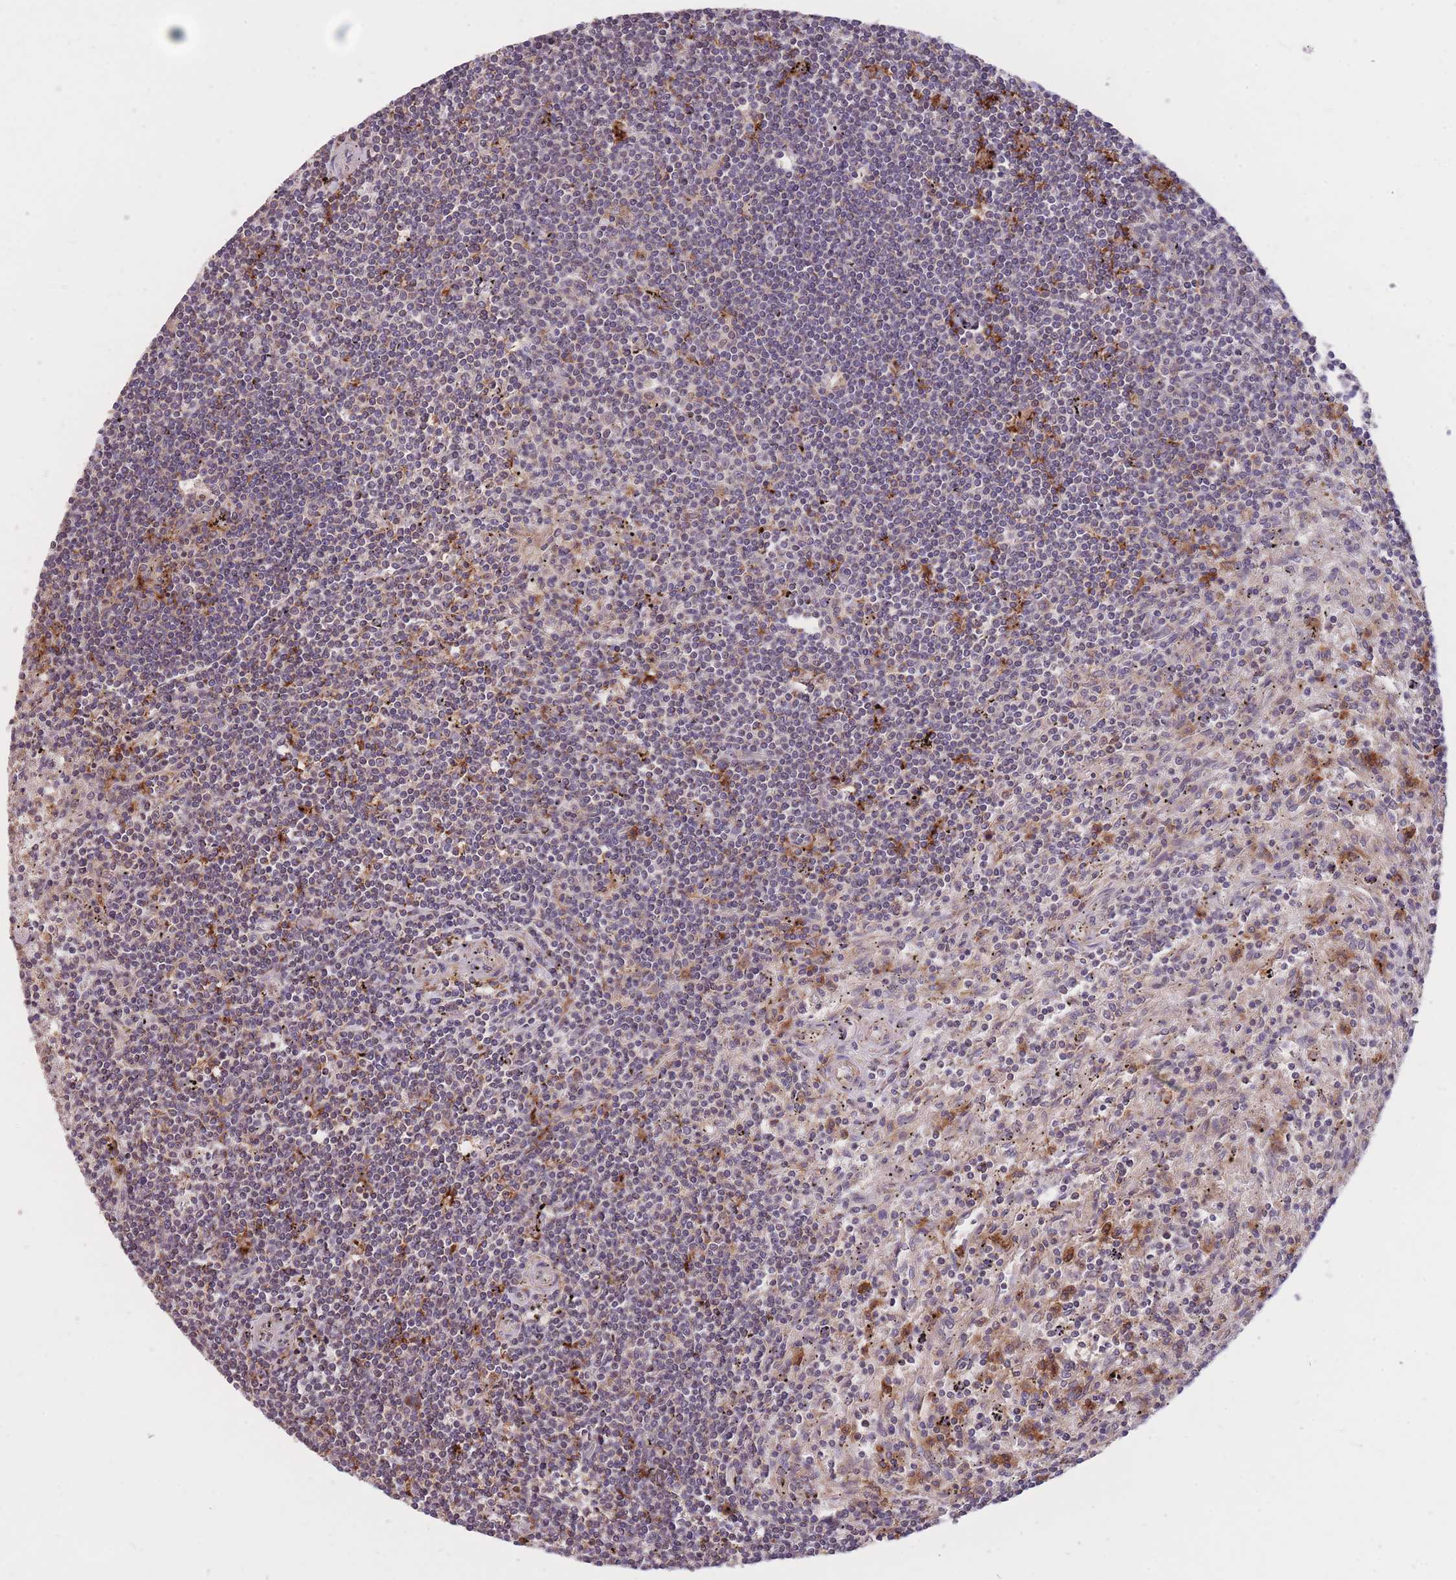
{"staining": {"intensity": "negative", "quantity": "none", "location": "none"}, "tissue": "lymphoma", "cell_type": "Tumor cells", "image_type": "cancer", "snomed": [{"axis": "morphology", "description": "Malignant lymphoma, non-Hodgkin's type, Low grade"}, {"axis": "topography", "description": "Spleen"}], "caption": "An IHC image of lymphoma is shown. There is no staining in tumor cells of lymphoma. Nuclei are stained in blue.", "gene": "IGF2BP2", "patient": {"sex": "male", "age": 76}}